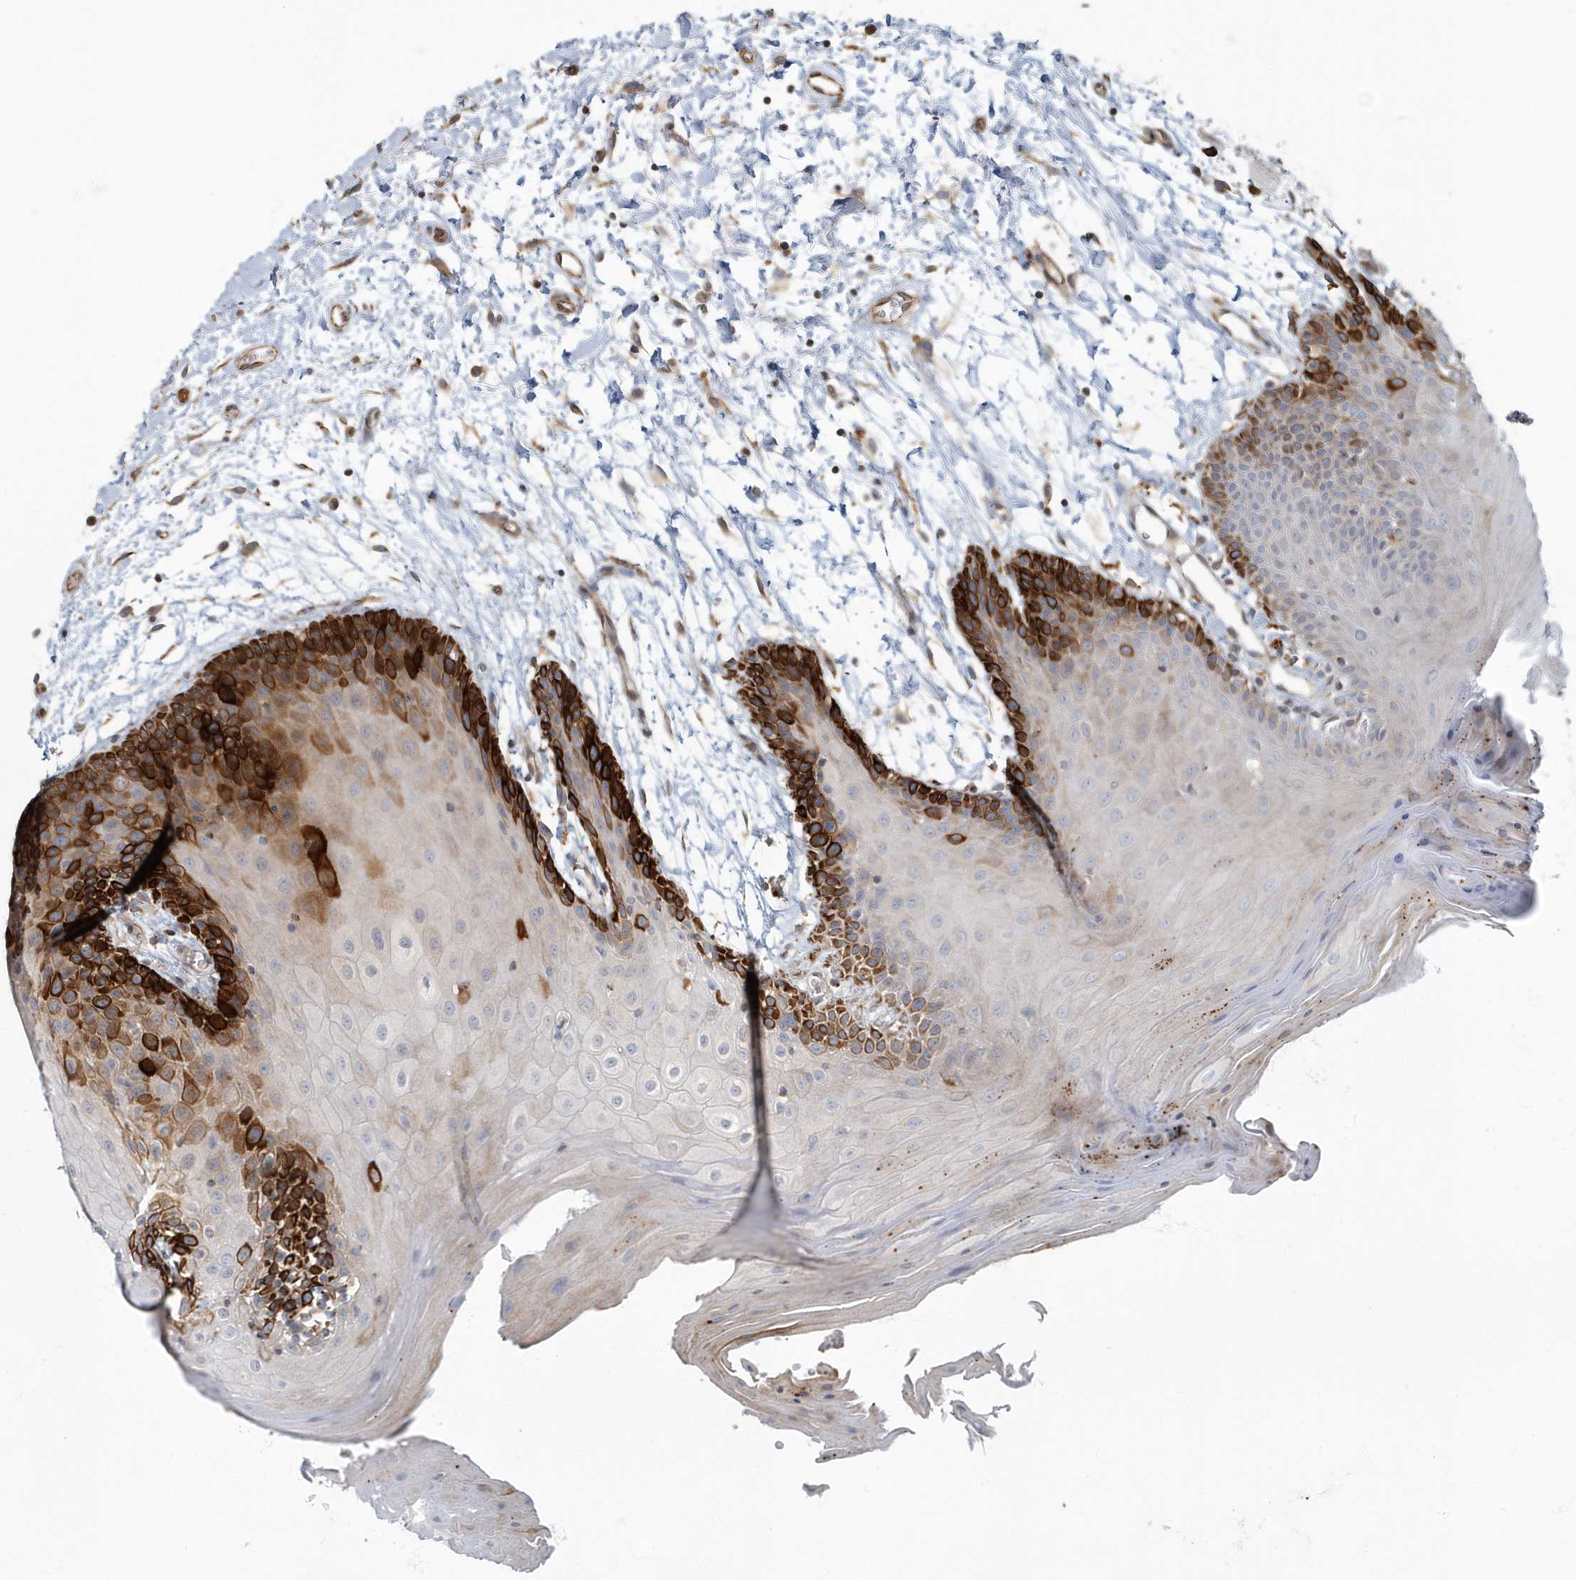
{"staining": {"intensity": "strong", "quantity": "25%-75%", "location": "cytoplasmic/membranous"}, "tissue": "oral mucosa", "cell_type": "Squamous epithelial cells", "image_type": "normal", "snomed": [{"axis": "morphology", "description": "Normal tissue, NOS"}, {"axis": "topography", "description": "Skeletal muscle"}, {"axis": "topography", "description": "Oral tissue"}, {"axis": "topography", "description": "Salivary gland"}, {"axis": "topography", "description": "Peripheral nerve tissue"}], "caption": "This image reveals immunohistochemistry (IHC) staining of benign human oral mucosa, with high strong cytoplasmic/membranous expression in about 25%-75% of squamous epithelial cells.", "gene": "ARHGEF38", "patient": {"sex": "male", "age": 54}}